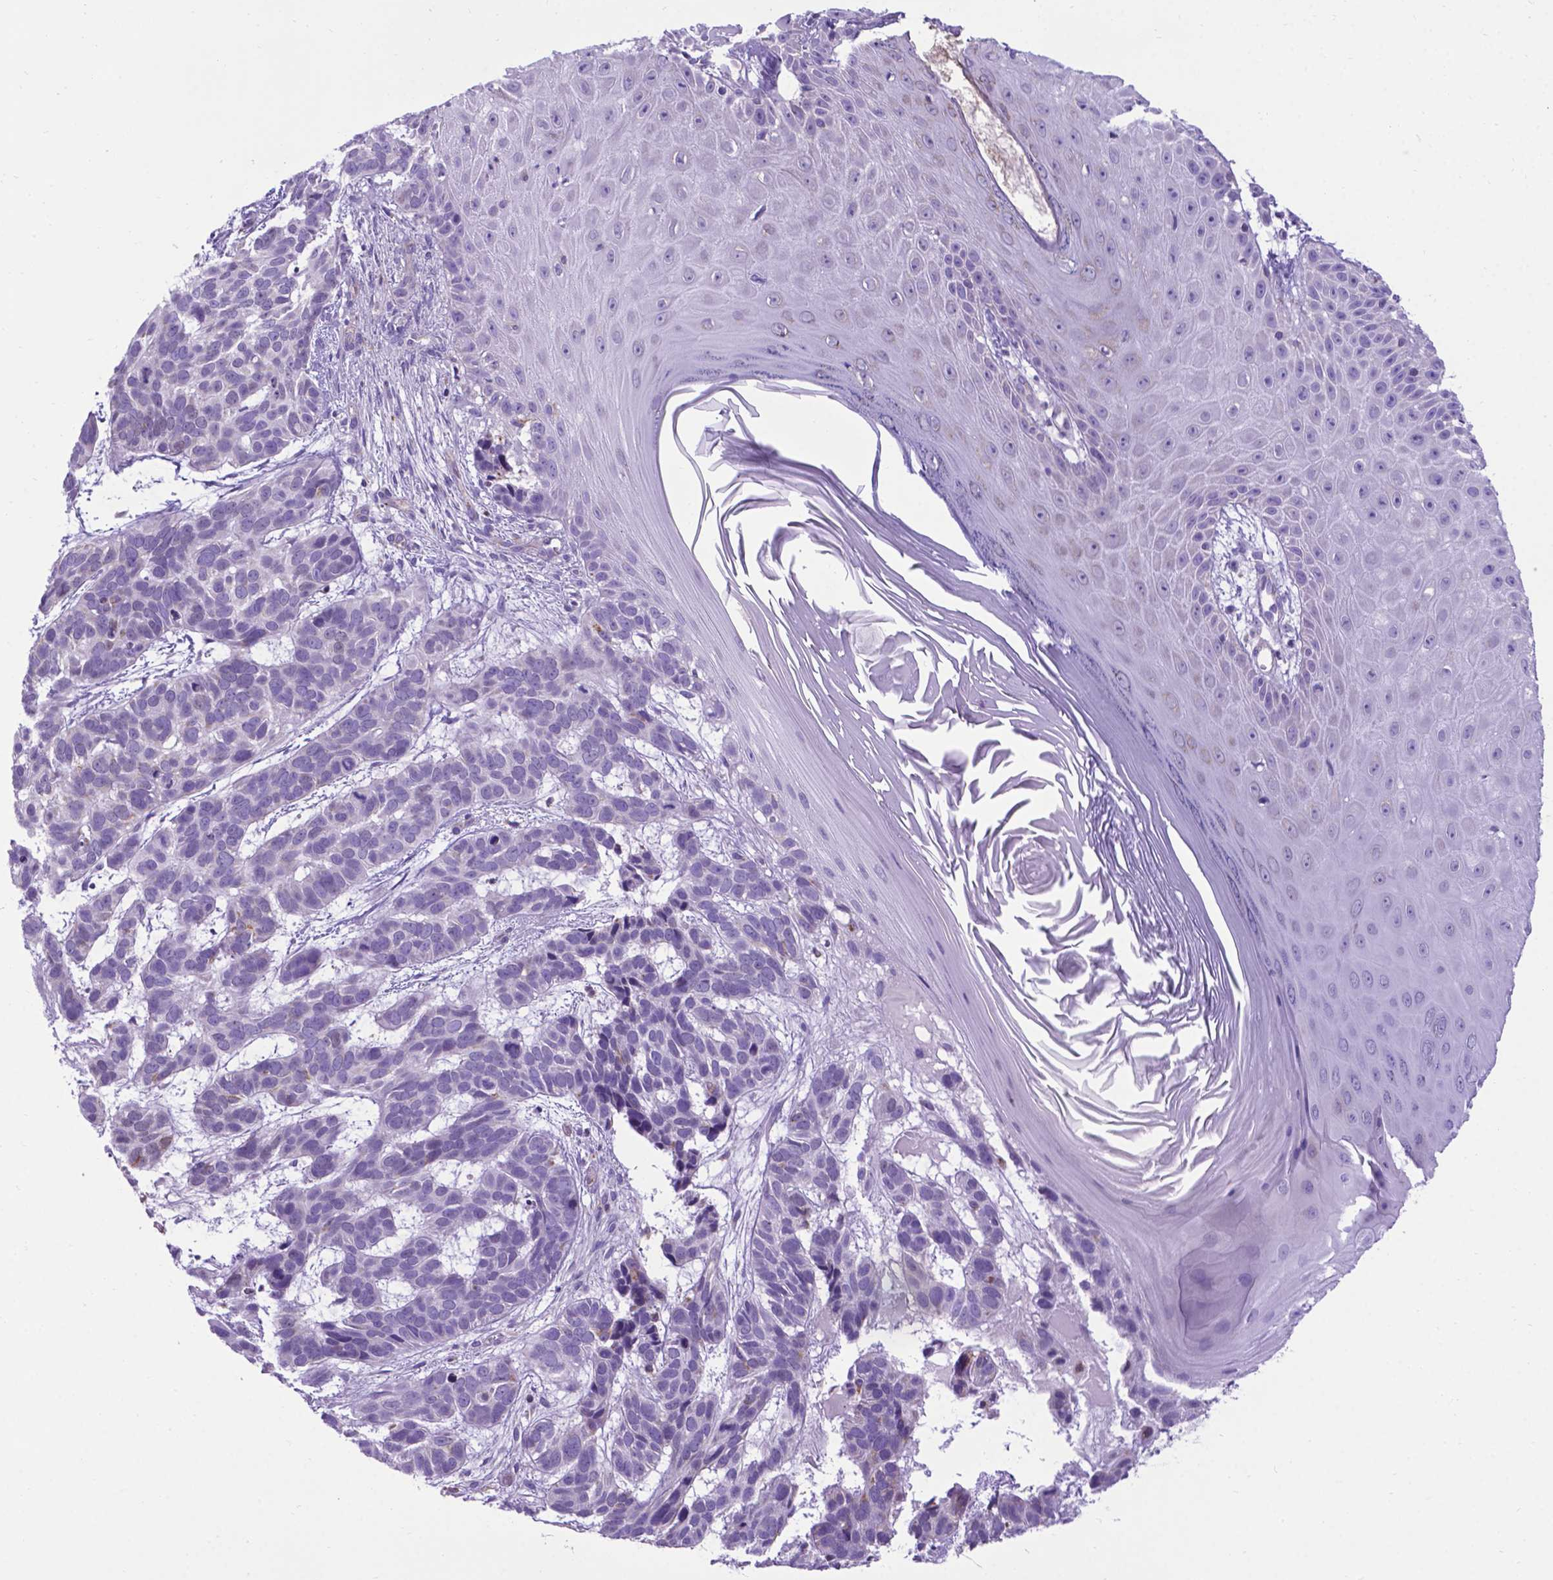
{"staining": {"intensity": "negative", "quantity": "none", "location": "none"}, "tissue": "skin cancer", "cell_type": "Tumor cells", "image_type": "cancer", "snomed": [{"axis": "morphology", "description": "Basal cell carcinoma"}, {"axis": "topography", "description": "Skin"}], "caption": "The histopathology image exhibits no significant expression in tumor cells of skin cancer.", "gene": "POU3F3", "patient": {"sex": "male", "age": 78}}